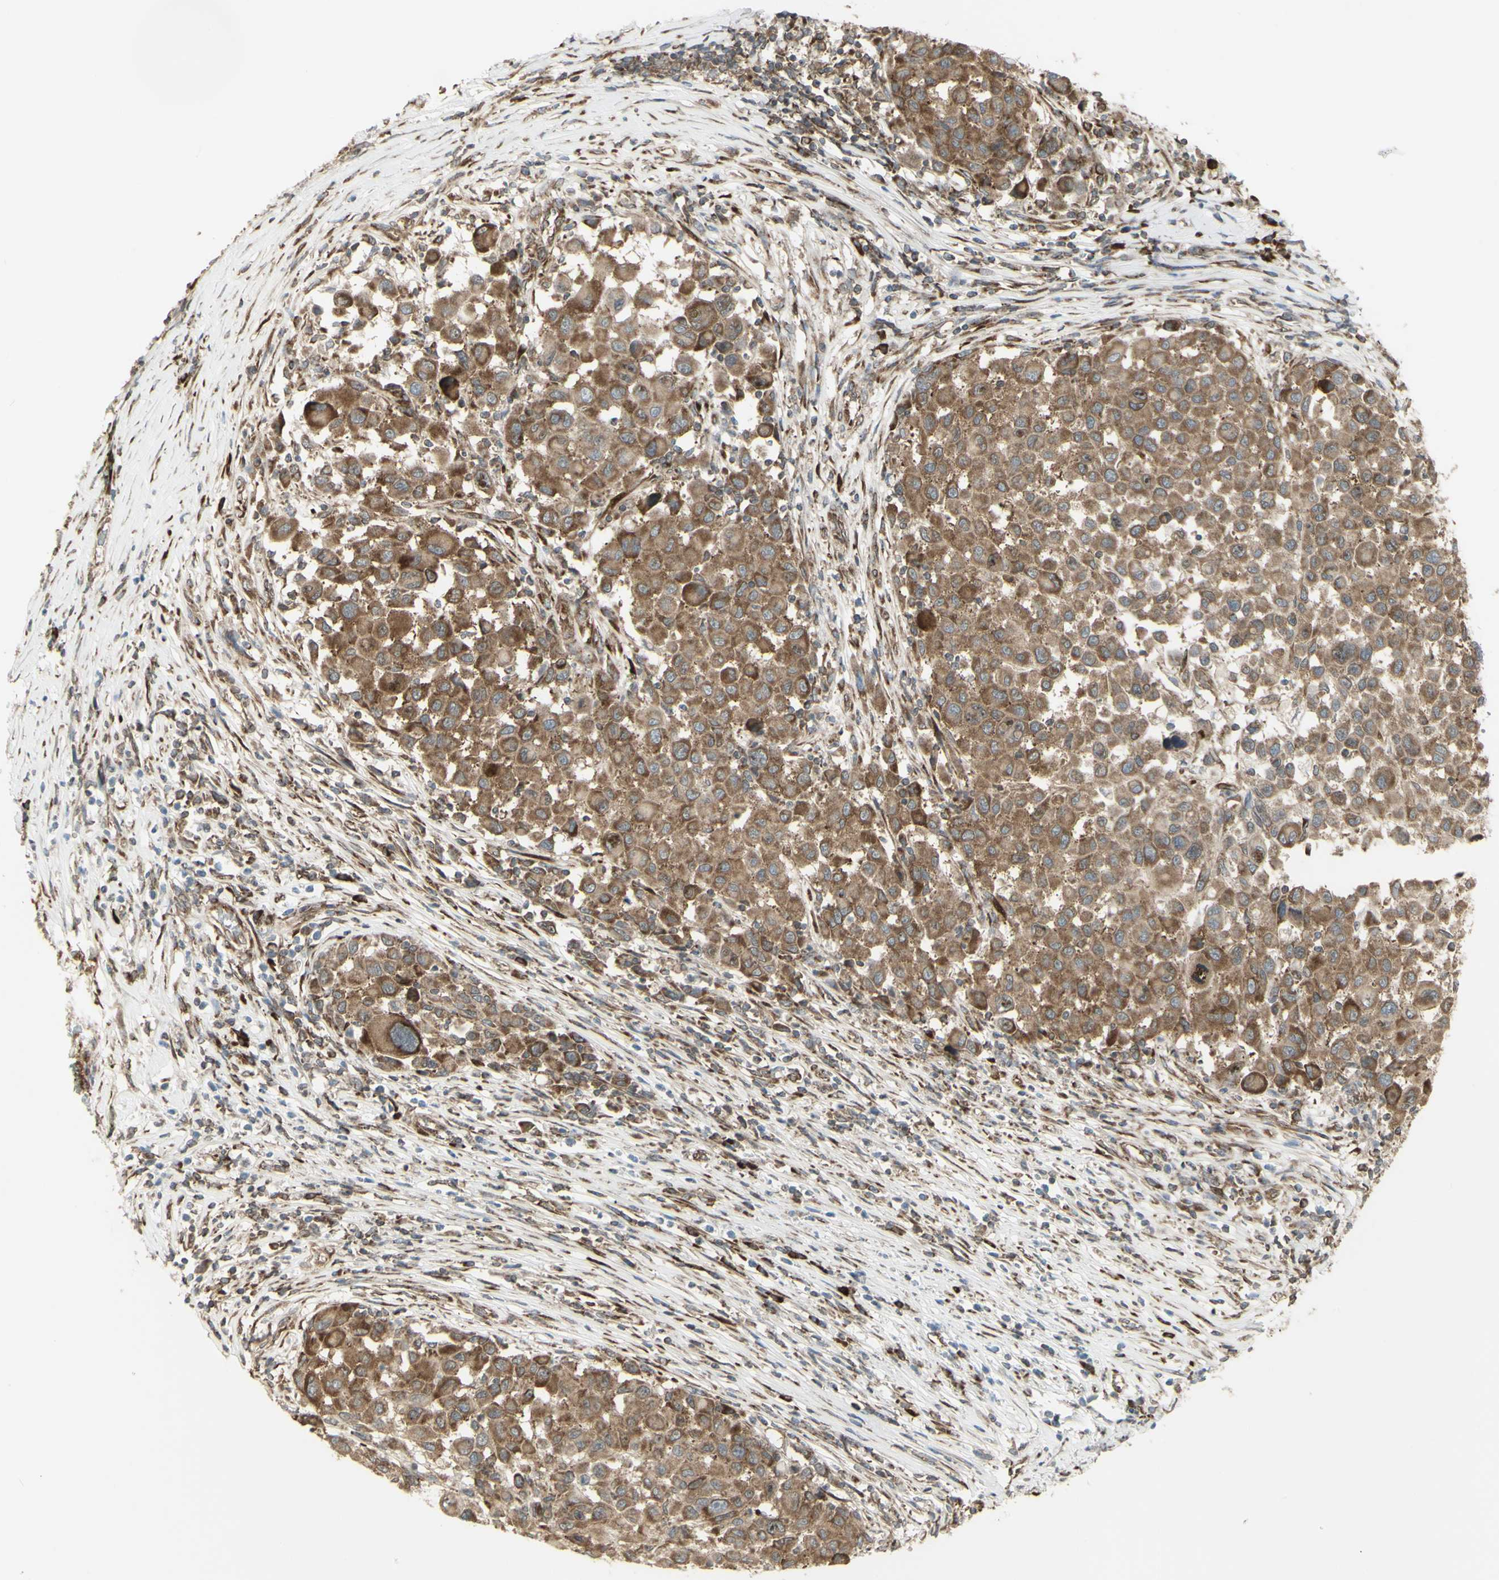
{"staining": {"intensity": "moderate", "quantity": ">75%", "location": "cytoplasmic/membranous"}, "tissue": "melanoma", "cell_type": "Tumor cells", "image_type": "cancer", "snomed": [{"axis": "morphology", "description": "Malignant melanoma, Metastatic site"}, {"axis": "topography", "description": "Lymph node"}], "caption": "High-magnification brightfield microscopy of malignant melanoma (metastatic site) stained with DAB (brown) and counterstained with hematoxylin (blue). tumor cells exhibit moderate cytoplasmic/membranous staining is seen in about>75% of cells. The staining was performed using DAB to visualize the protein expression in brown, while the nuclei were stained in blue with hematoxylin (Magnification: 20x).", "gene": "FKBP3", "patient": {"sex": "male", "age": 61}}